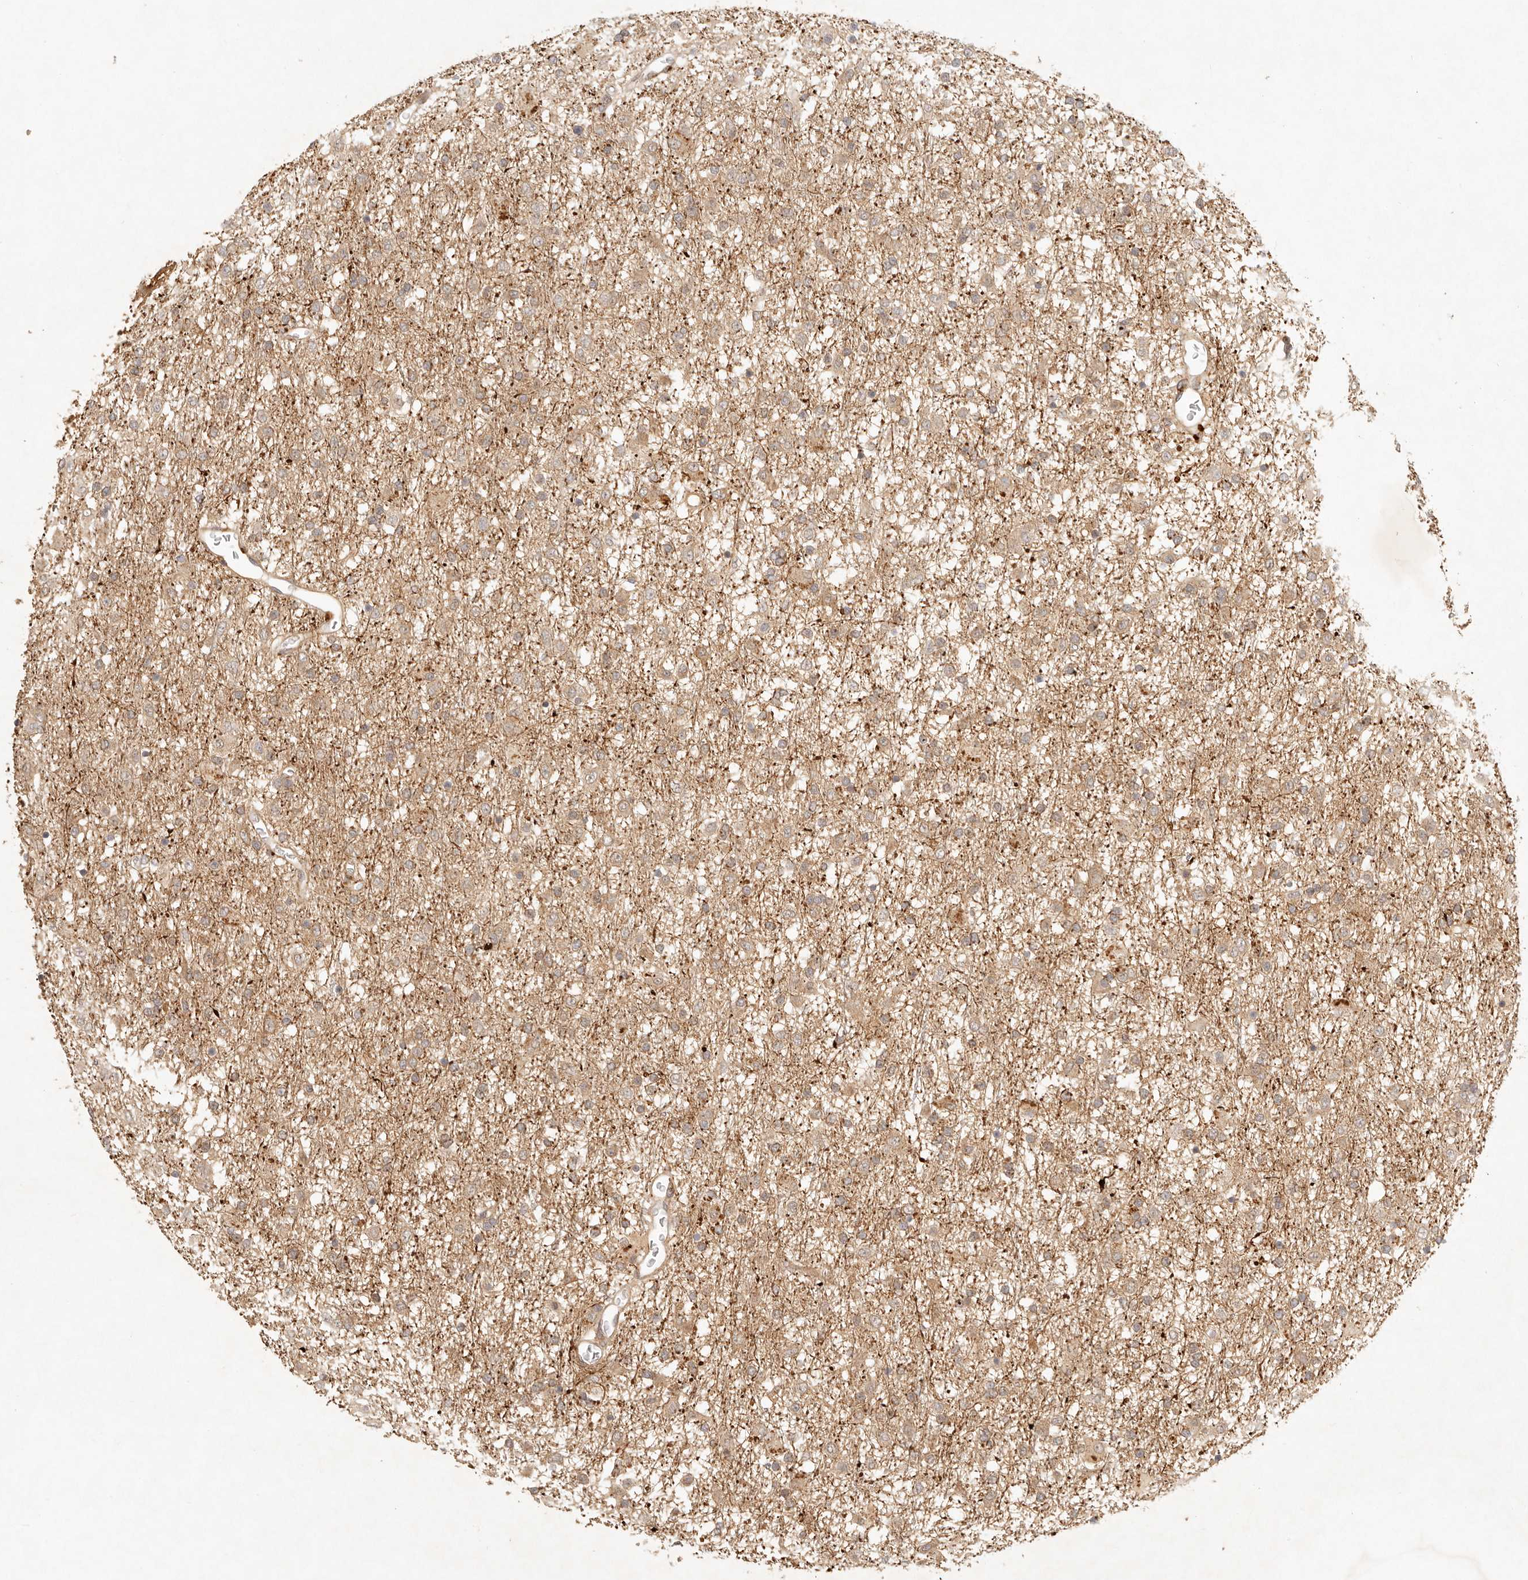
{"staining": {"intensity": "weak", "quantity": "<25%", "location": "cytoplasmic/membranous"}, "tissue": "glioma", "cell_type": "Tumor cells", "image_type": "cancer", "snomed": [{"axis": "morphology", "description": "Glioma, malignant, Low grade"}, {"axis": "topography", "description": "Brain"}], "caption": "The micrograph reveals no staining of tumor cells in malignant glioma (low-grade).", "gene": "ANKRD61", "patient": {"sex": "male", "age": 65}}